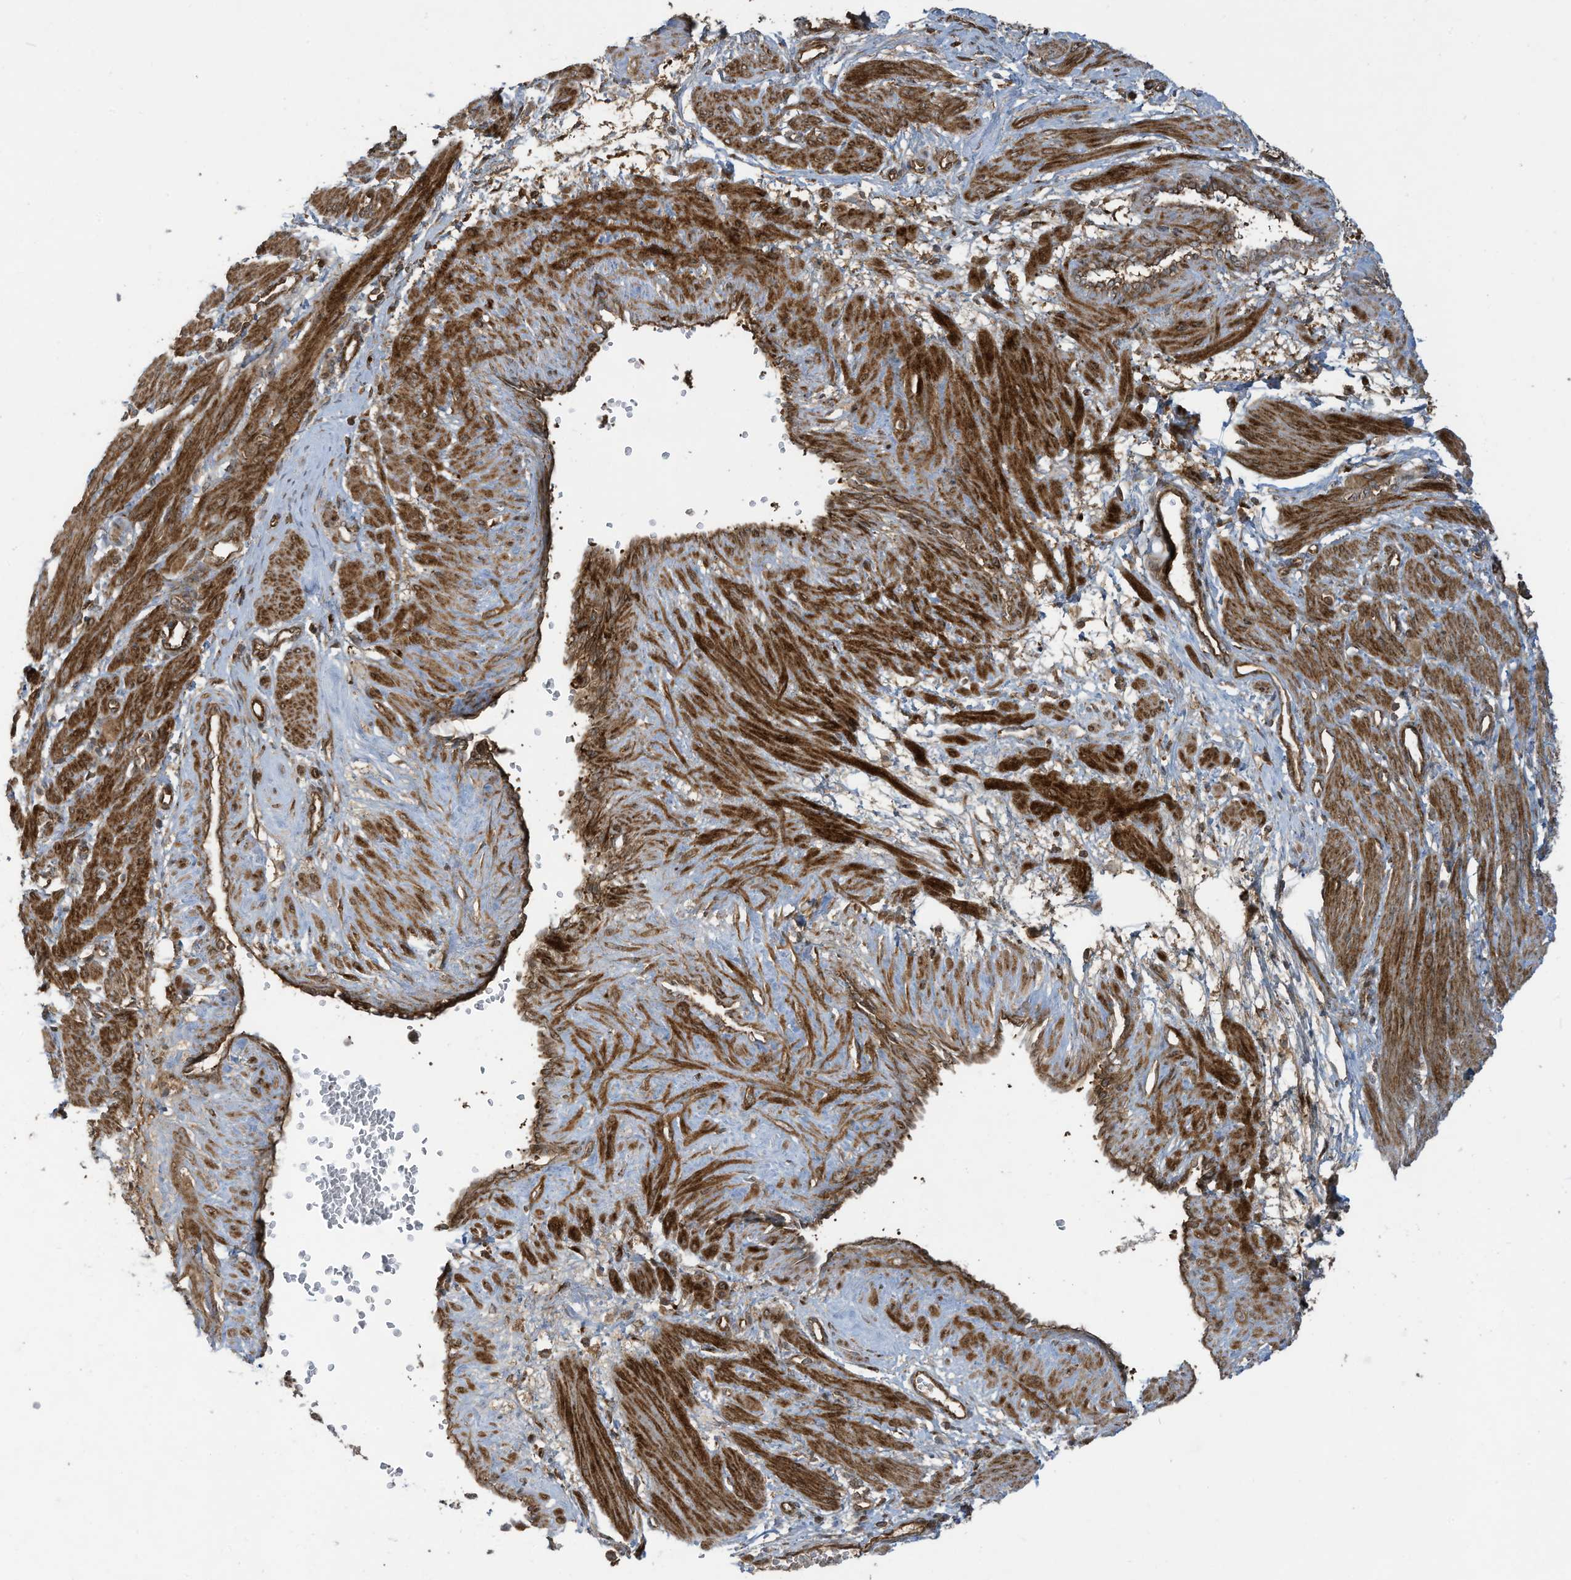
{"staining": {"intensity": "strong", "quantity": ">75%", "location": "cytoplasmic/membranous"}, "tissue": "smooth muscle", "cell_type": "Smooth muscle cells", "image_type": "normal", "snomed": [{"axis": "morphology", "description": "Normal tissue, NOS"}, {"axis": "topography", "description": "Endometrium"}], "caption": "Immunohistochemistry (IHC) (DAB (3,3'-diaminobenzidine)) staining of unremarkable human smooth muscle exhibits strong cytoplasmic/membranous protein positivity in approximately >75% of smooth muscle cells. (Brightfield microscopy of DAB IHC at high magnification).", "gene": "DDIT4", "patient": {"sex": "female", "age": 33}}